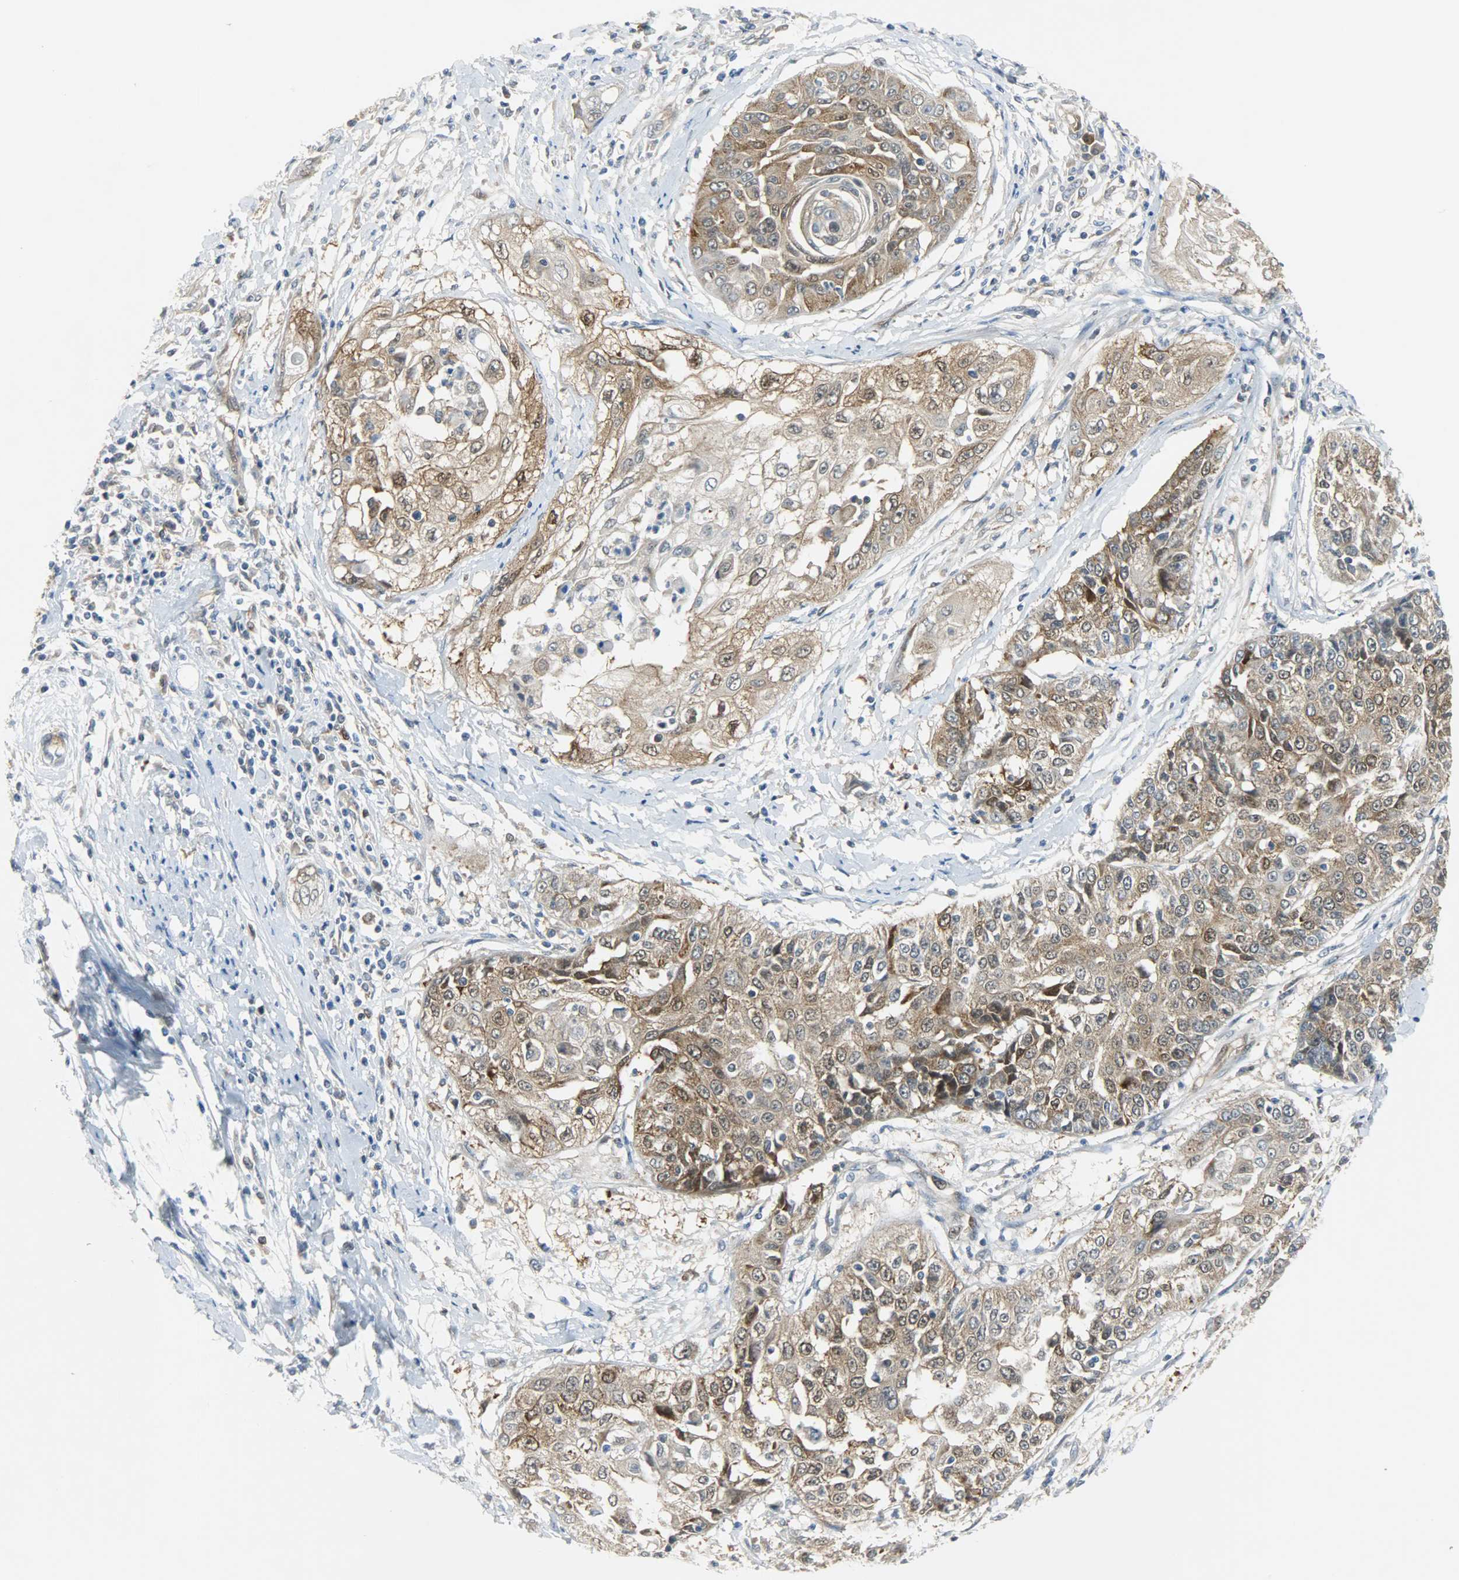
{"staining": {"intensity": "moderate", "quantity": ">75%", "location": "cytoplasmic/membranous,nuclear"}, "tissue": "cervical cancer", "cell_type": "Tumor cells", "image_type": "cancer", "snomed": [{"axis": "morphology", "description": "Squamous cell carcinoma, NOS"}, {"axis": "topography", "description": "Cervix"}], "caption": "Cervical cancer (squamous cell carcinoma) was stained to show a protein in brown. There is medium levels of moderate cytoplasmic/membranous and nuclear staining in about >75% of tumor cells.", "gene": "EIF4EBP1", "patient": {"sex": "female", "age": 64}}